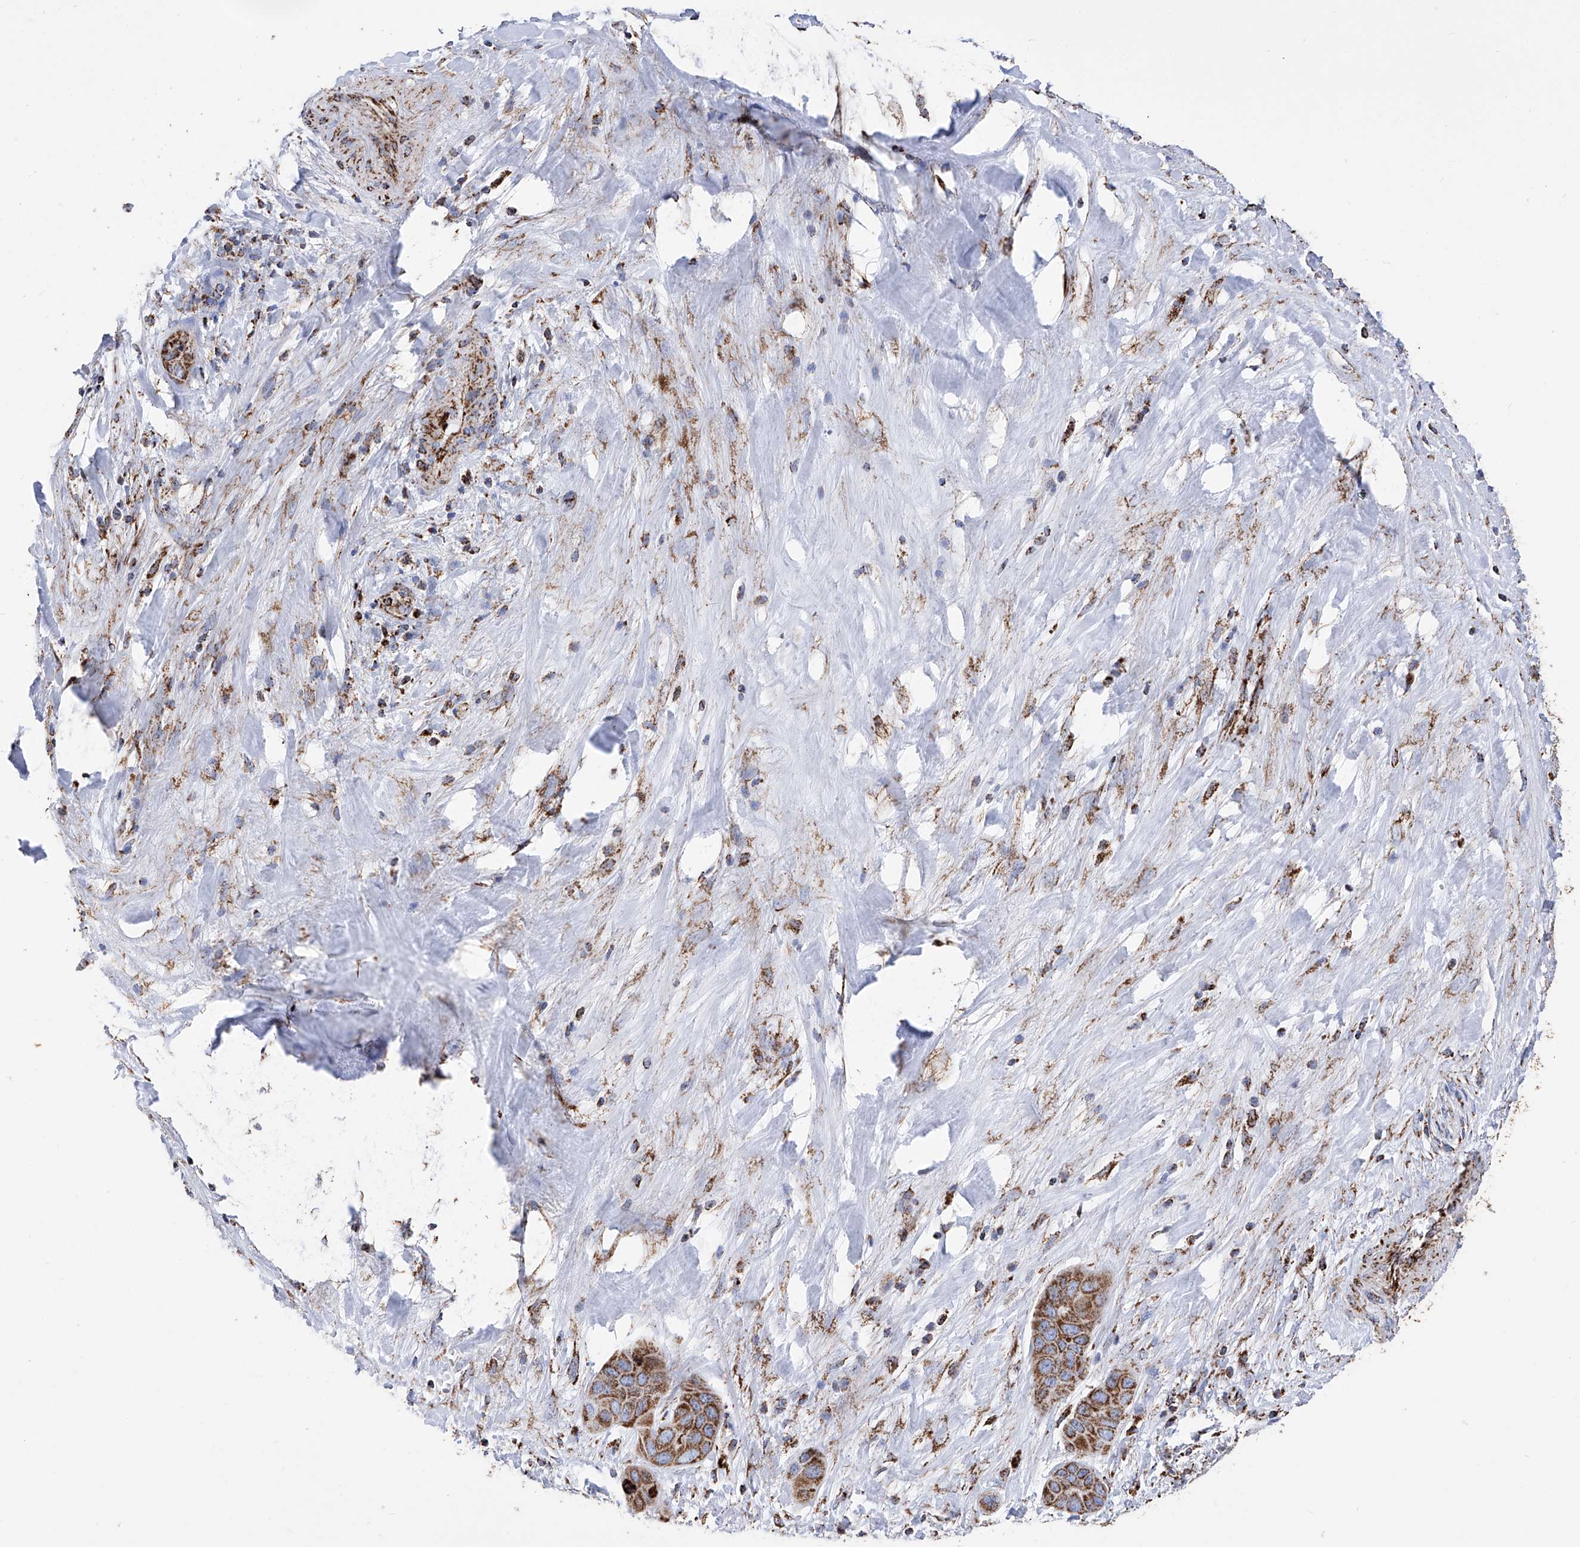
{"staining": {"intensity": "moderate", "quantity": ">75%", "location": "cytoplasmic/membranous"}, "tissue": "liver cancer", "cell_type": "Tumor cells", "image_type": "cancer", "snomed": [{"axis": "morphology", "description": "Cholangiocarcinoma"}, {"axis": "topography", "description": "Liver"}], "caption": "Human cholangiocarcinoma (liver) stained with a protein marker displays moderate staining in tumor cells.", "gene": "ATP5PF", "patient": {"sex": "female", "age": 52}}